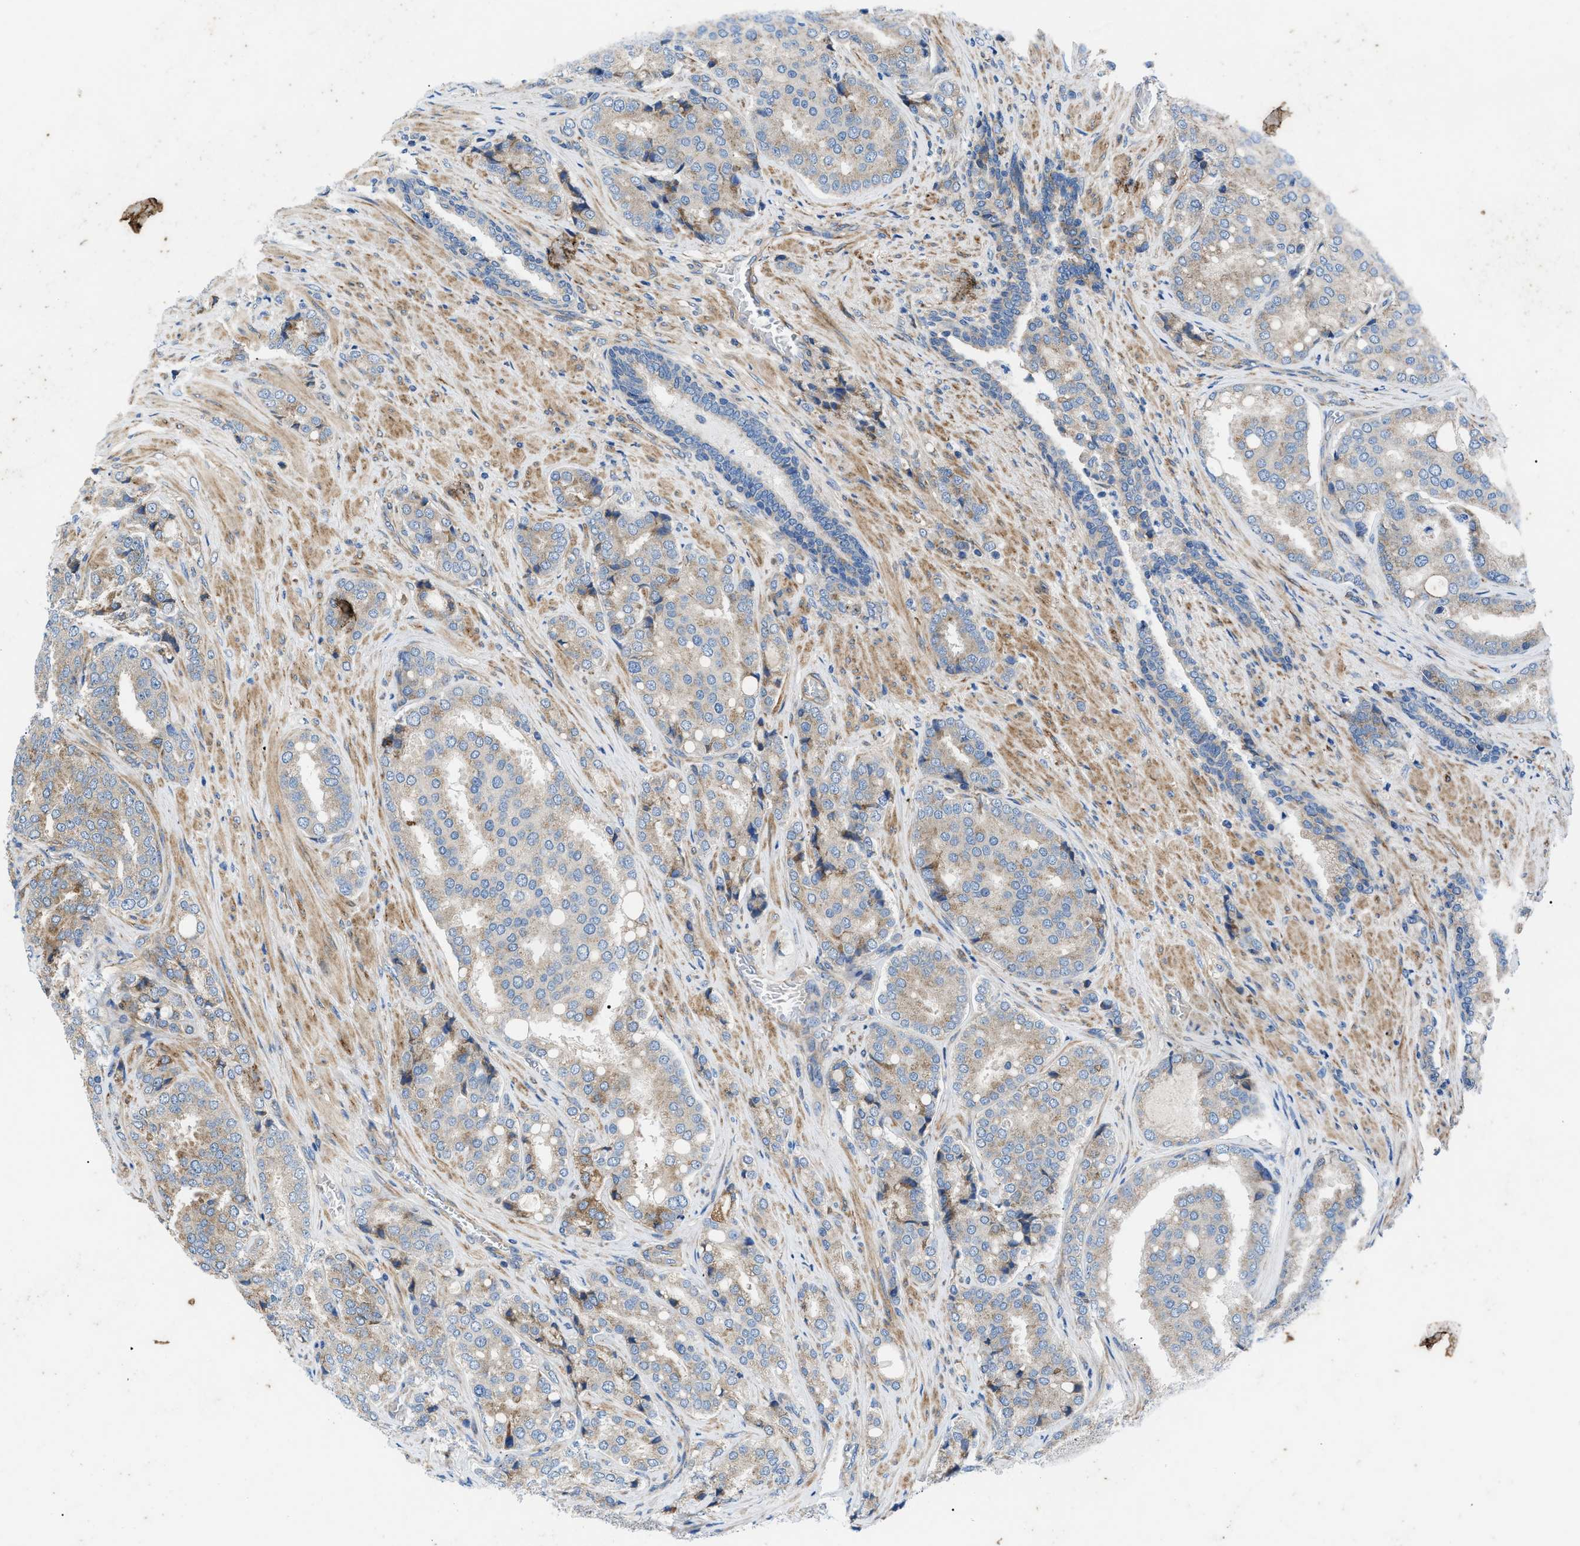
{"staining": {"intensity": "moderate", "quantity": "<25%", "location": "cytoplasmic/membranous"}, "tissue": "prostate cancer", "cell_type": "Tumor cells", "image_type": "cancer", "snomed": [{"axis": "morphology", "description": "Adenocarcinoma, High grade"}, {"axis": "topography", "description": "Prostate"}], "caption": "Tumor cells display low levels of moderate cytoplasmic/membranous expression in approximately <25% of cells in human prostate cancer.", "gene": "HSPB8", "patient": {"sex": "male", "age": 50}}